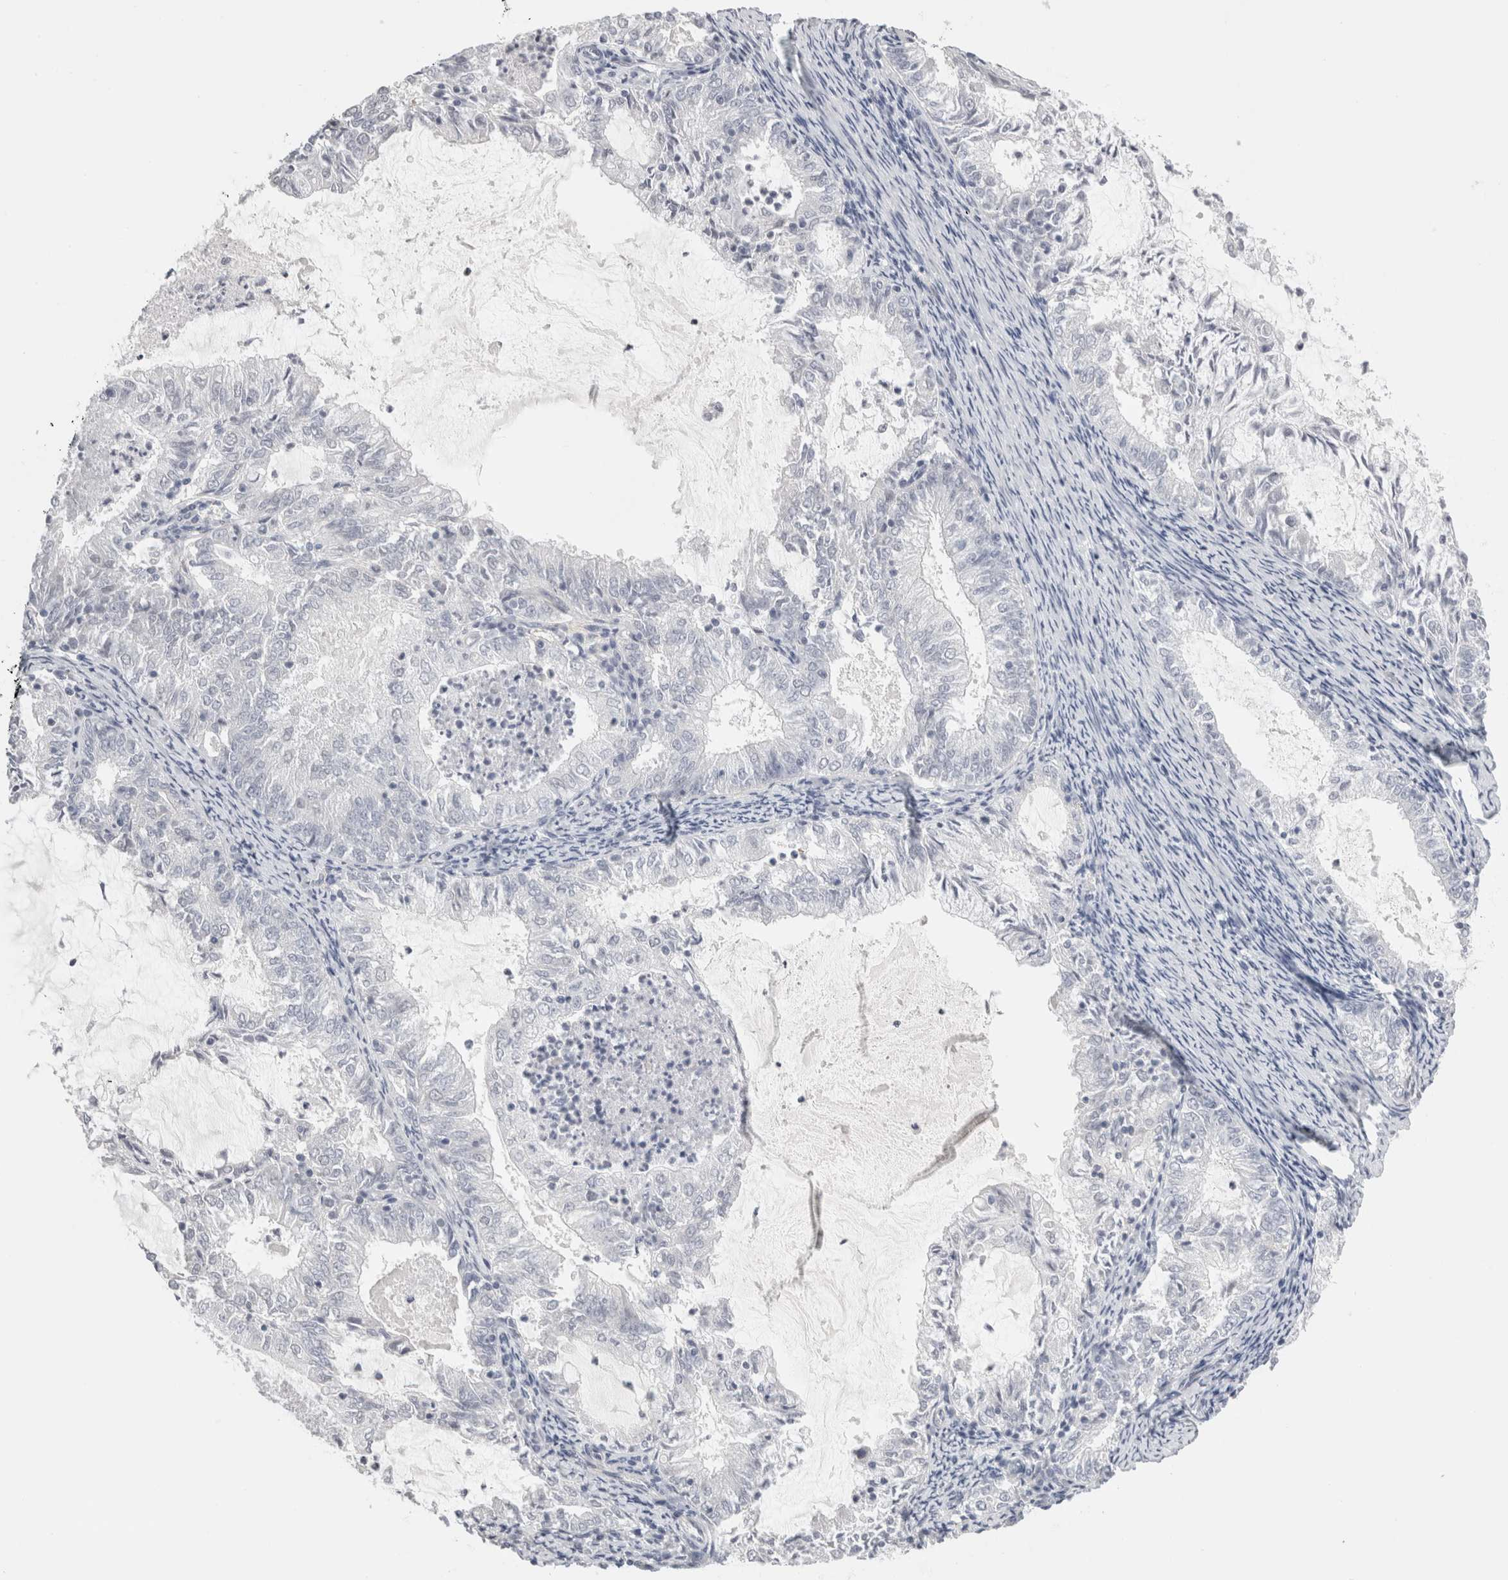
{"staining": {"intensity": "negative", "quantity": "none", "location": "none"}, "tissue": "endometrial cancer", "cell_type": "Tumor cells", "image_type": "cancer", "snomed": [{"axis": "morphology", "description": "Adenocarcinoma, NOS"}, {"axis": "topography", "description": "Endometrium"}], "caption": "The histopathology image displays no staining of tumor cells in adenocarcinoma (endometrial).", "gene": "FBLIM1", "patient": {"sex": "female", "age": 57}}